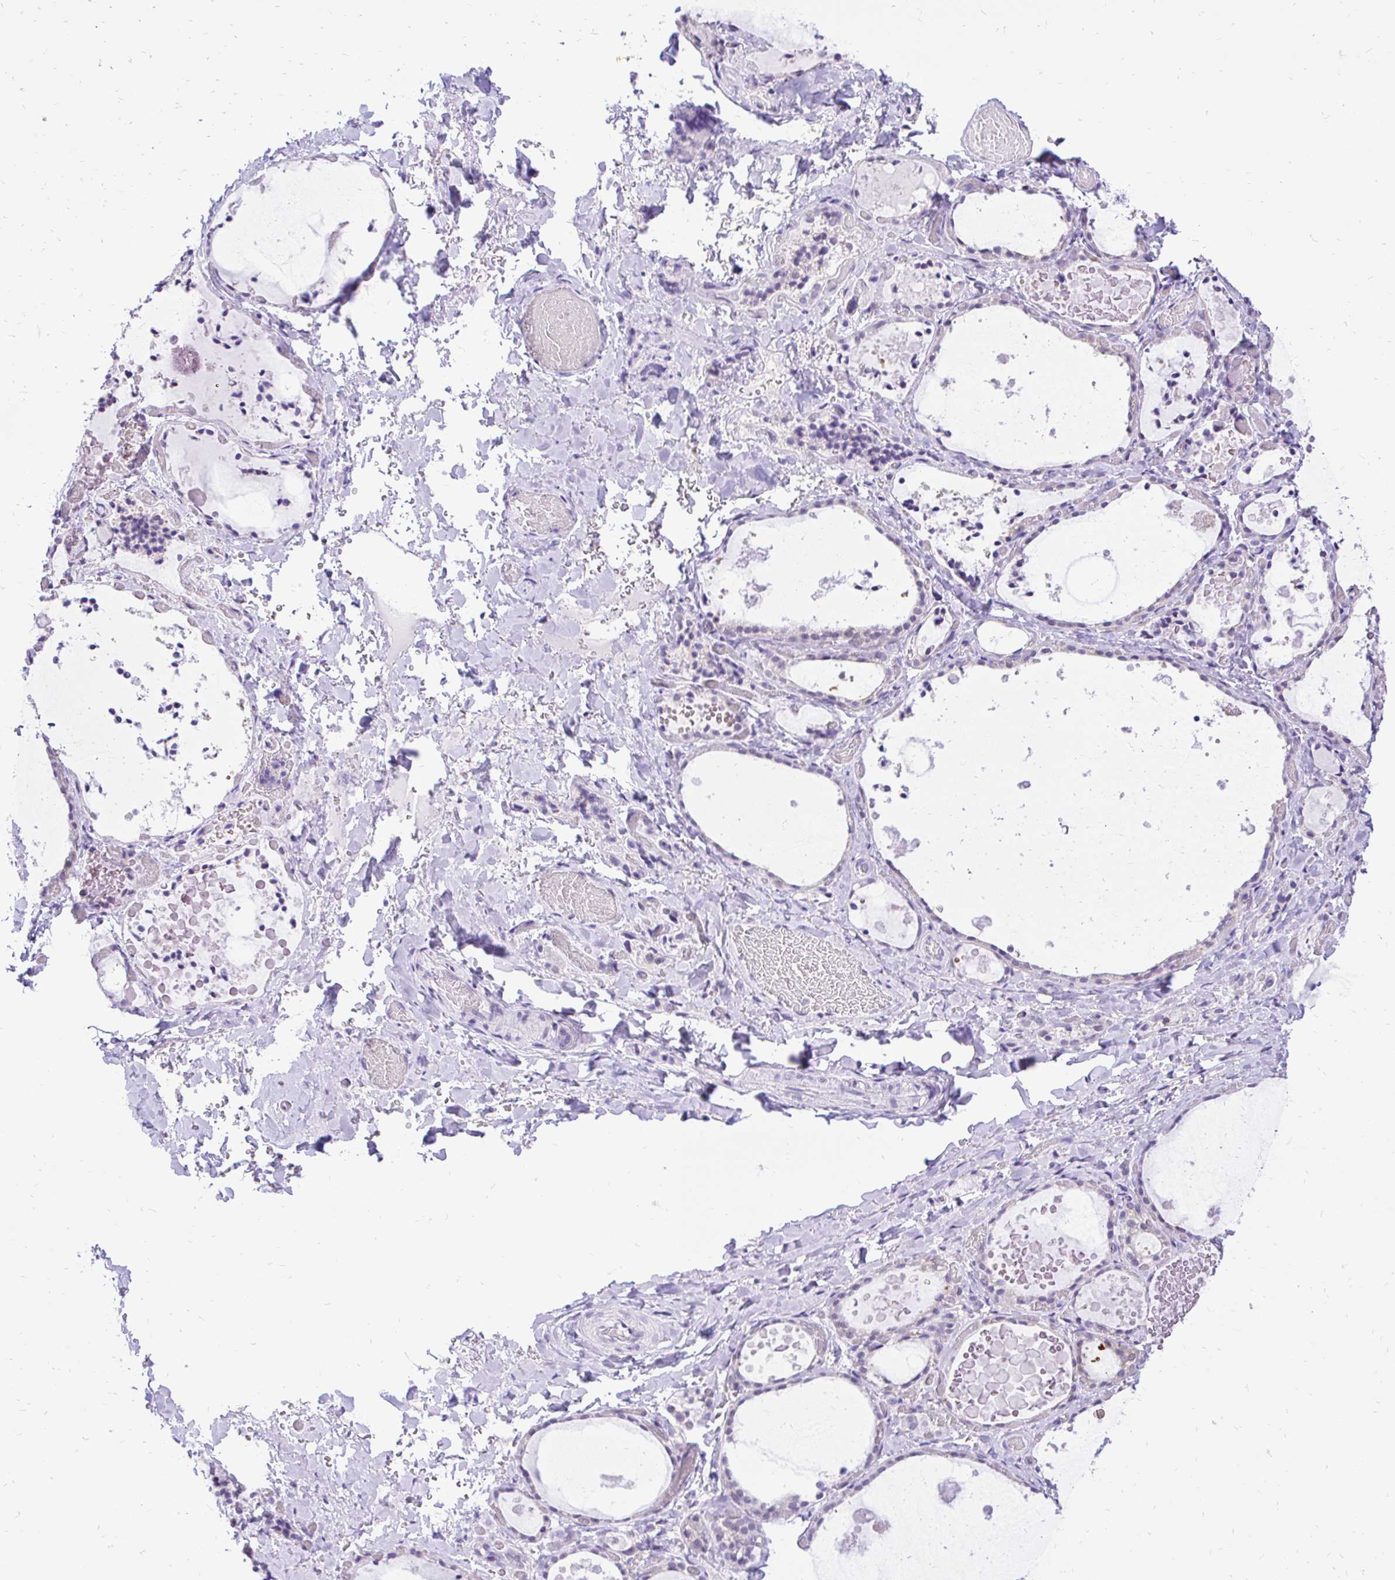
{"staining": {"intensity": "negative", "quantity": "none", "location": "none"}, "tissue": "thyroid gland", "cell_type": "Glandular cells", "image_type": "normal", "snomed": [{"axis": "morphology", "description": "Normal tissue, NOS"}, {"axis": "topography", "description": "Thyroid gland"}], "caption": "Protein analysis of unremarkable thyroid gland demonstrates no significant positivity in glandular cells.", "gene": "FATE1", "patient": {"sex": "female", "age": 56}}